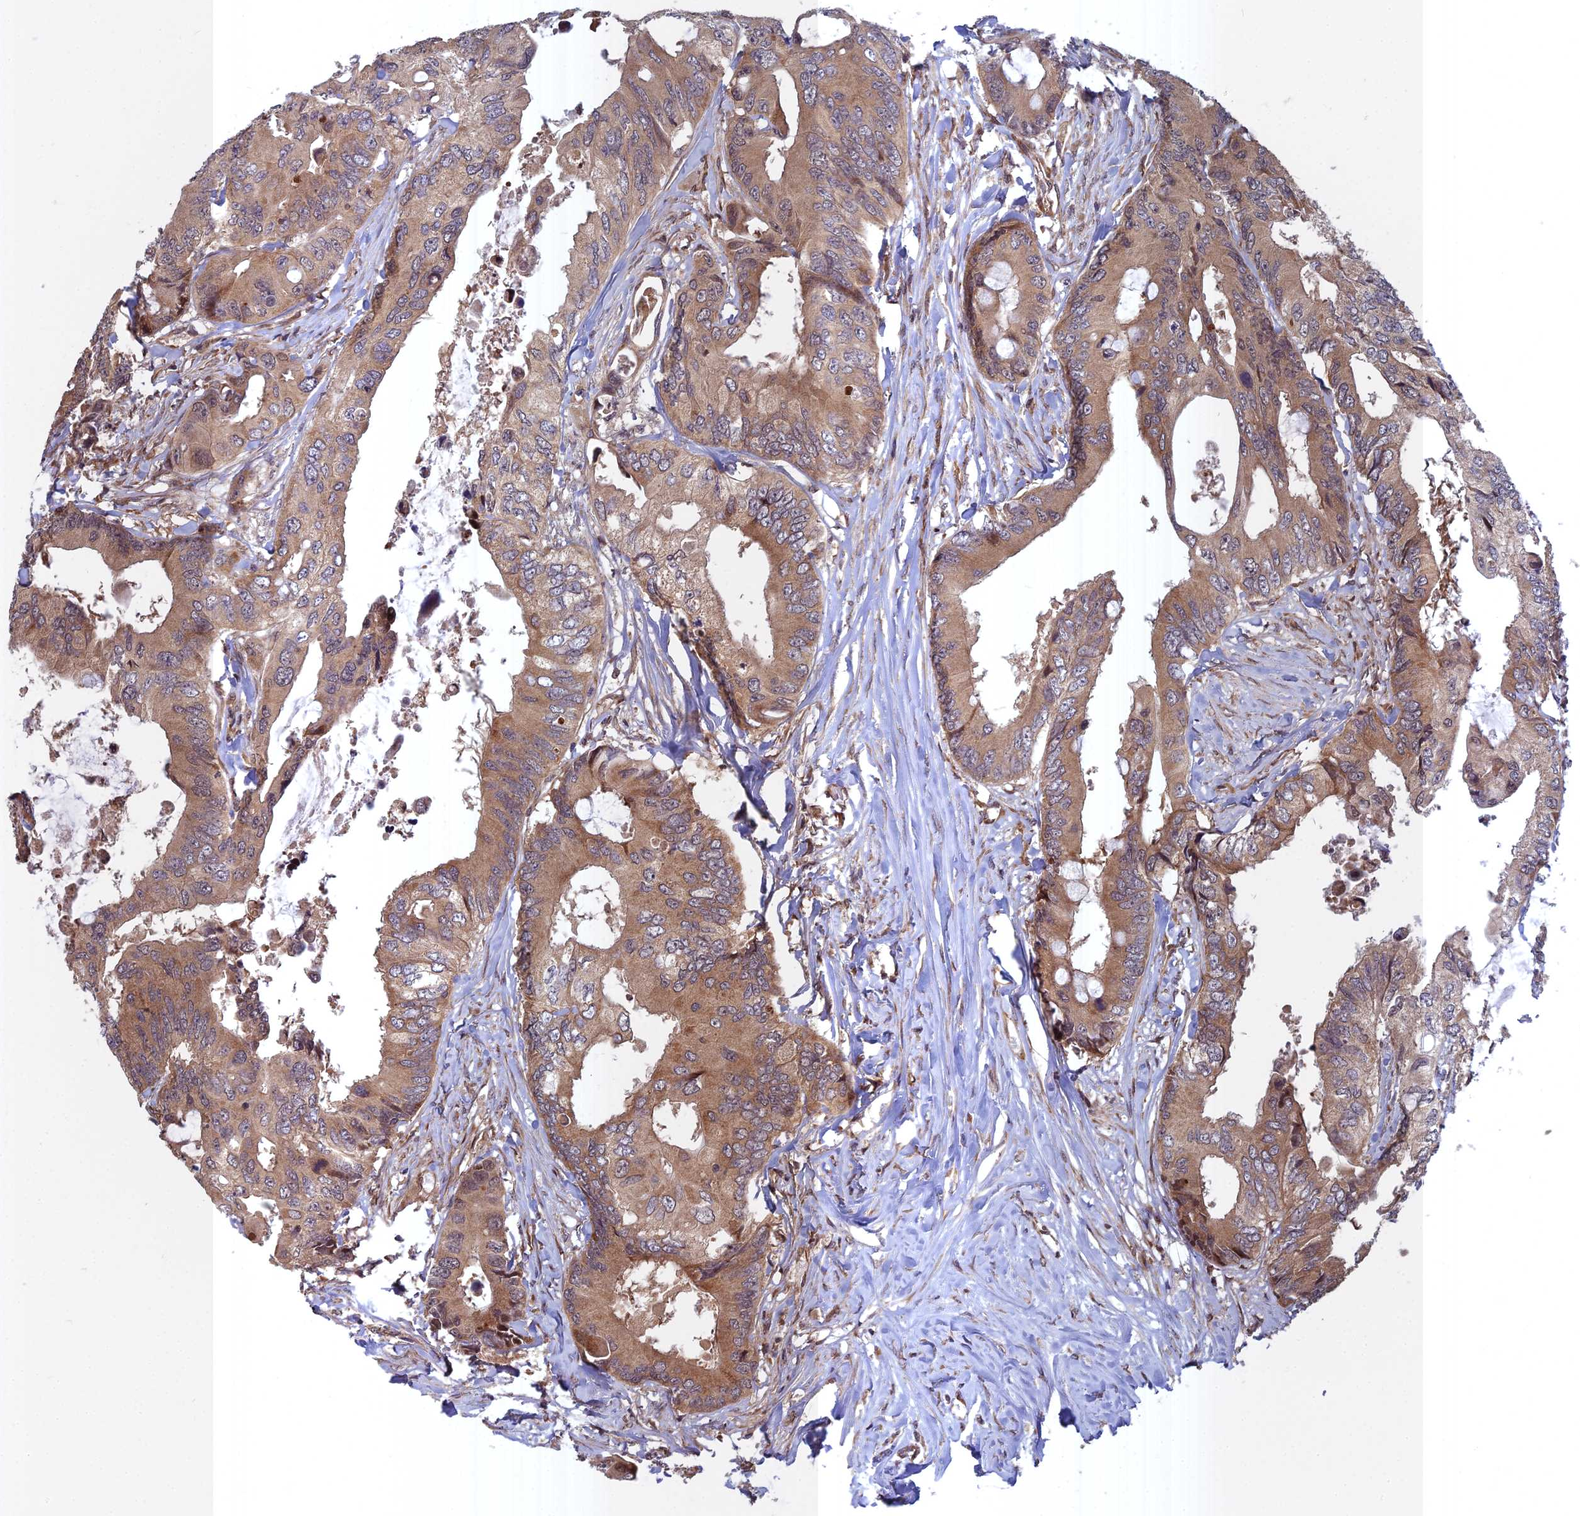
{"staining": {"intensity": "moderate", "quantity": ">75%", "location": "cytoplasmic/membranous"}, "tissue": "colorectal cancer", "cell_type": "Tumor cells", "image_type": "cancer", "snomed": [{"axis": "morphology", "description": "Adenocarcinoma, NOS"}, {"axis": "topography", "description": "Colon"}], "caption": "Moderate cytoplasmic/membranous expression for a protein is identified in approximately >75% of tumor cells of colorectal cancer (adenocarcinoma) using IHC.", "gene": "COMMD2", "patient": {"sex": "male", "age": 71}}